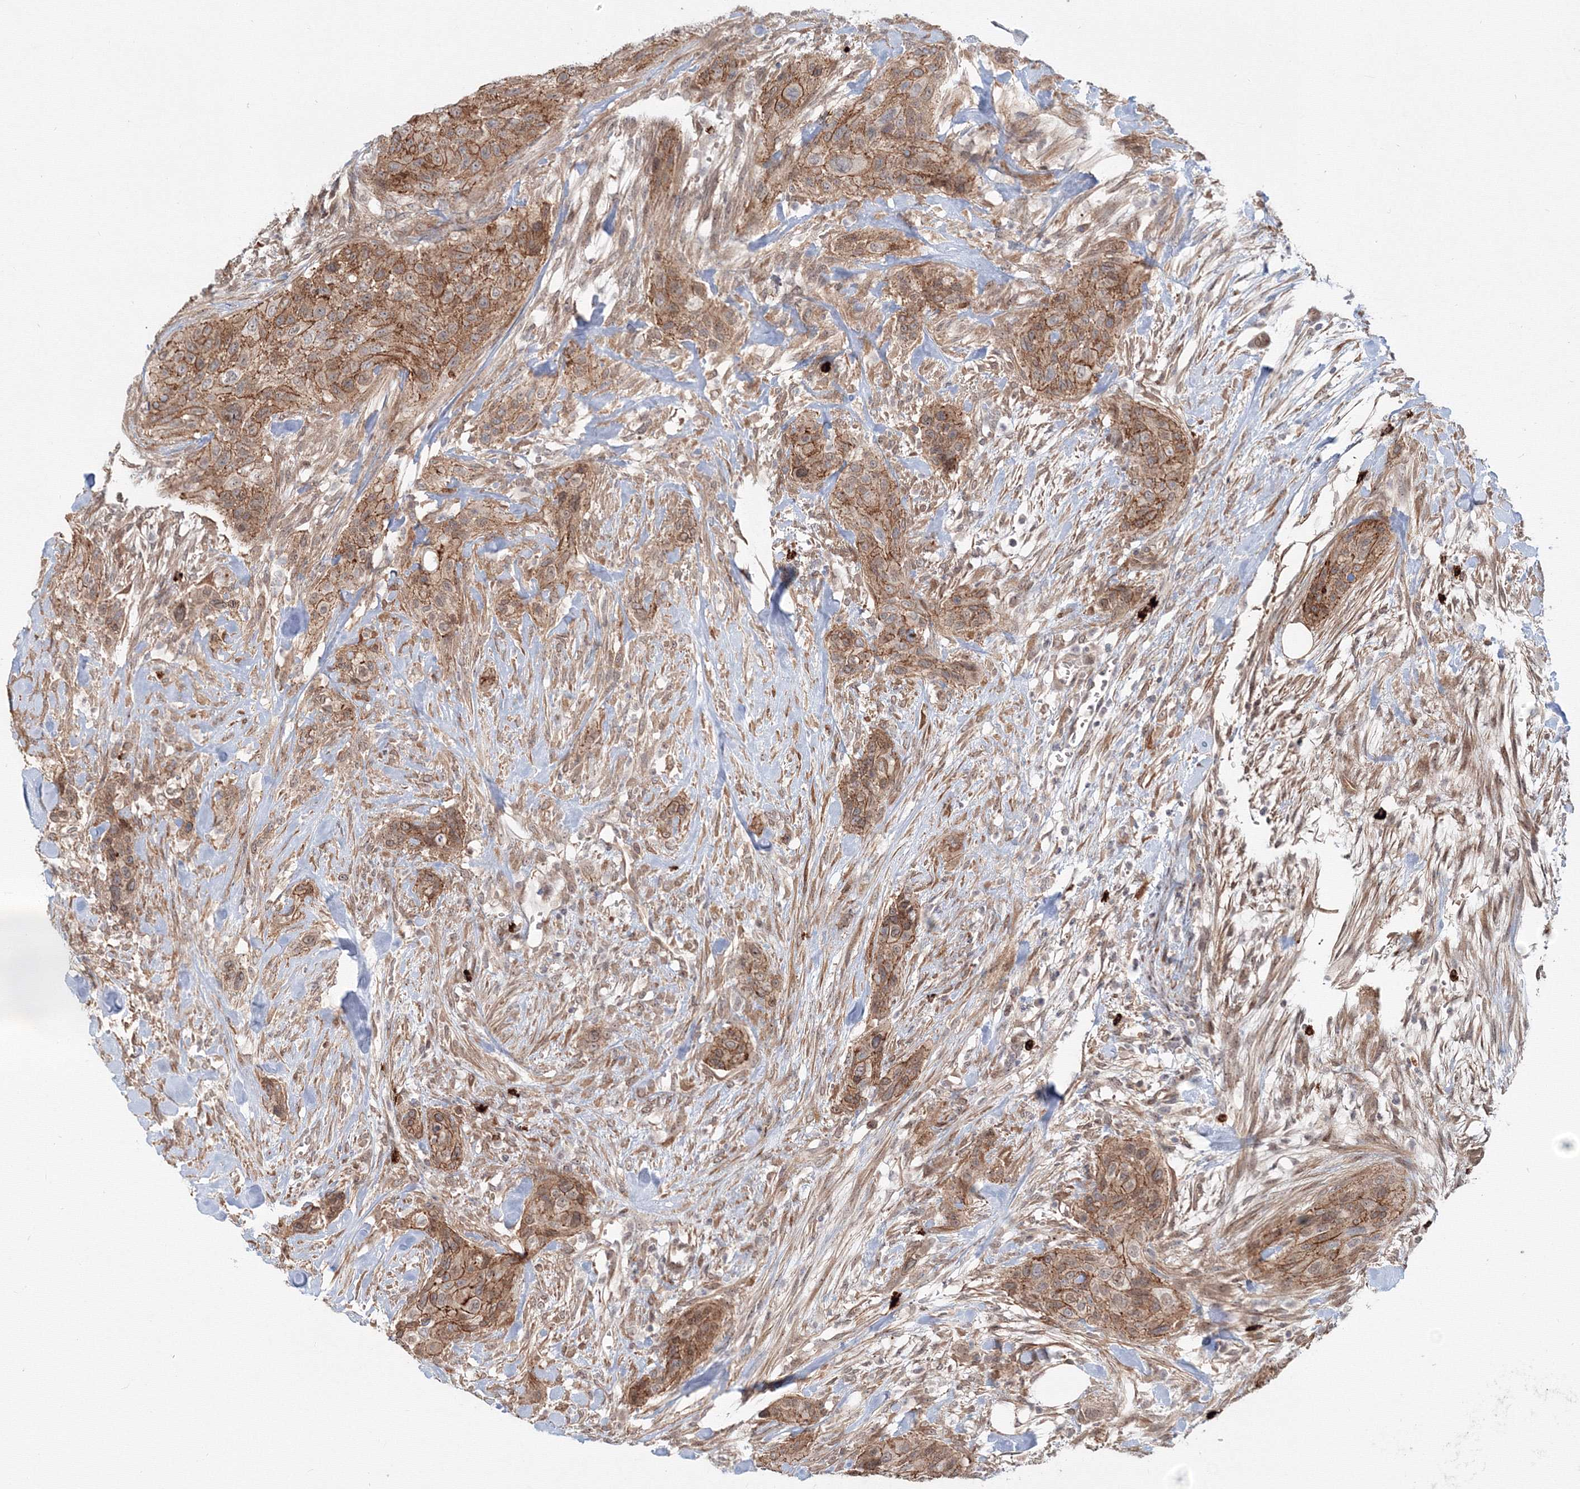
{"staining": {"intensity": "moderate", "quantity": ">75%", "location": "cytoplasmic/membranous"}, "tissue": "urothelial cancer", "cell_type": "Tumor cells", "image_type": "cancer", "snomed": [{"axis": "morphology", "description": "Urothelial carcinoma, High grade"}, {"axis": "topography", "description": "Urinary bladder"}], "caption": "Urothelial cancer was stained to show a protein in brown. There is medium levels of moderate cytoplasmic/membranous expression in approximately >75% of tumor cells.", "gene": "SH3PXD2A", "patient": {"sex": "male", "age": 35}}